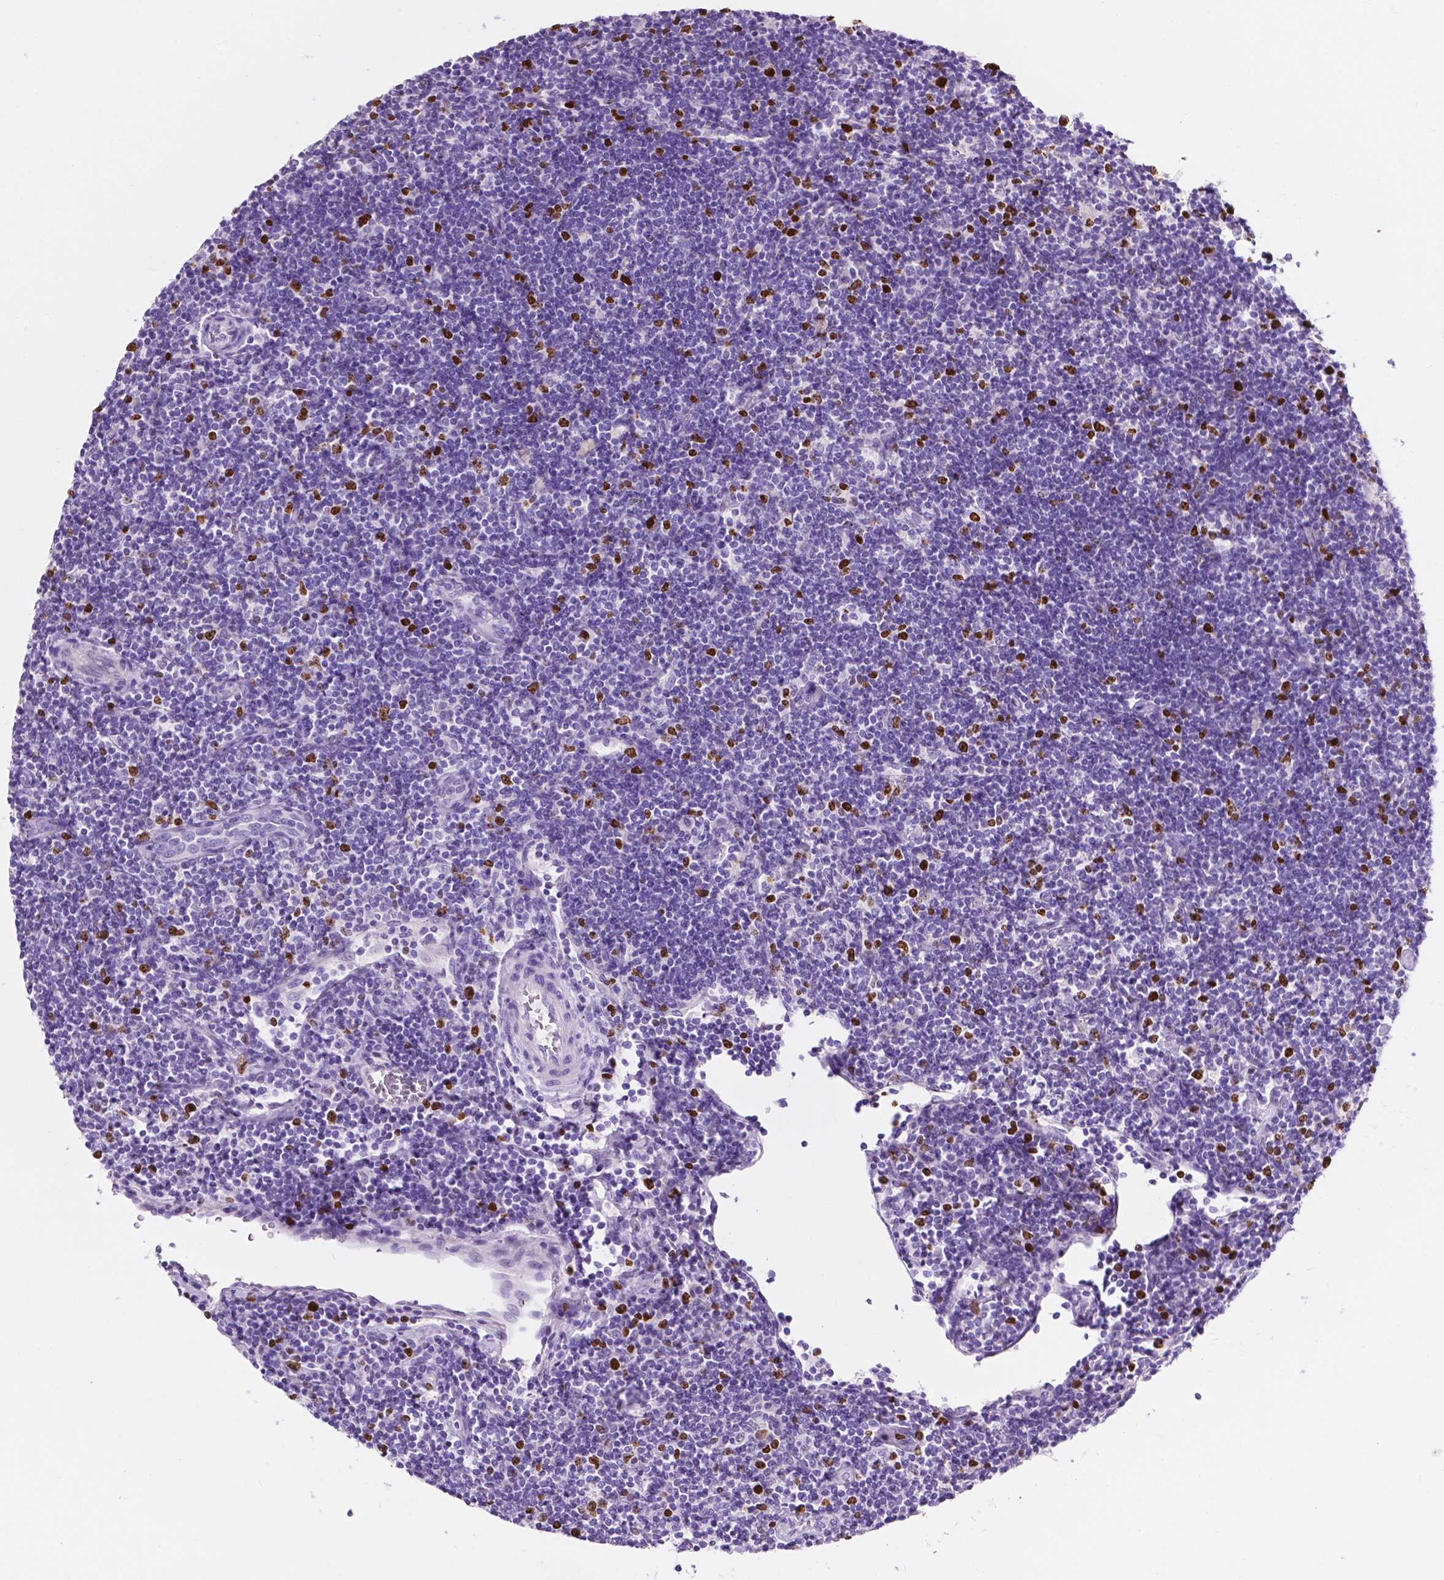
{"staining": {"intensity": "negative", "quantity": "none", "location": "none"}, "tissue": "lymphoma", "cell_type": "Tumor cells", "image_type": "cancer", "snomed": [{"axis": "morphology", "description": "Hodgkin's disease, NOS"}, {"axis": "topography", "description": "Lymph node"}], "caption": "Immunohistochemical staining of human Hodgkin's disease exhibits no significant expression in tumor cells.", "gene": "SIAH2", "patient": {"sex": "male", "age": 40}}